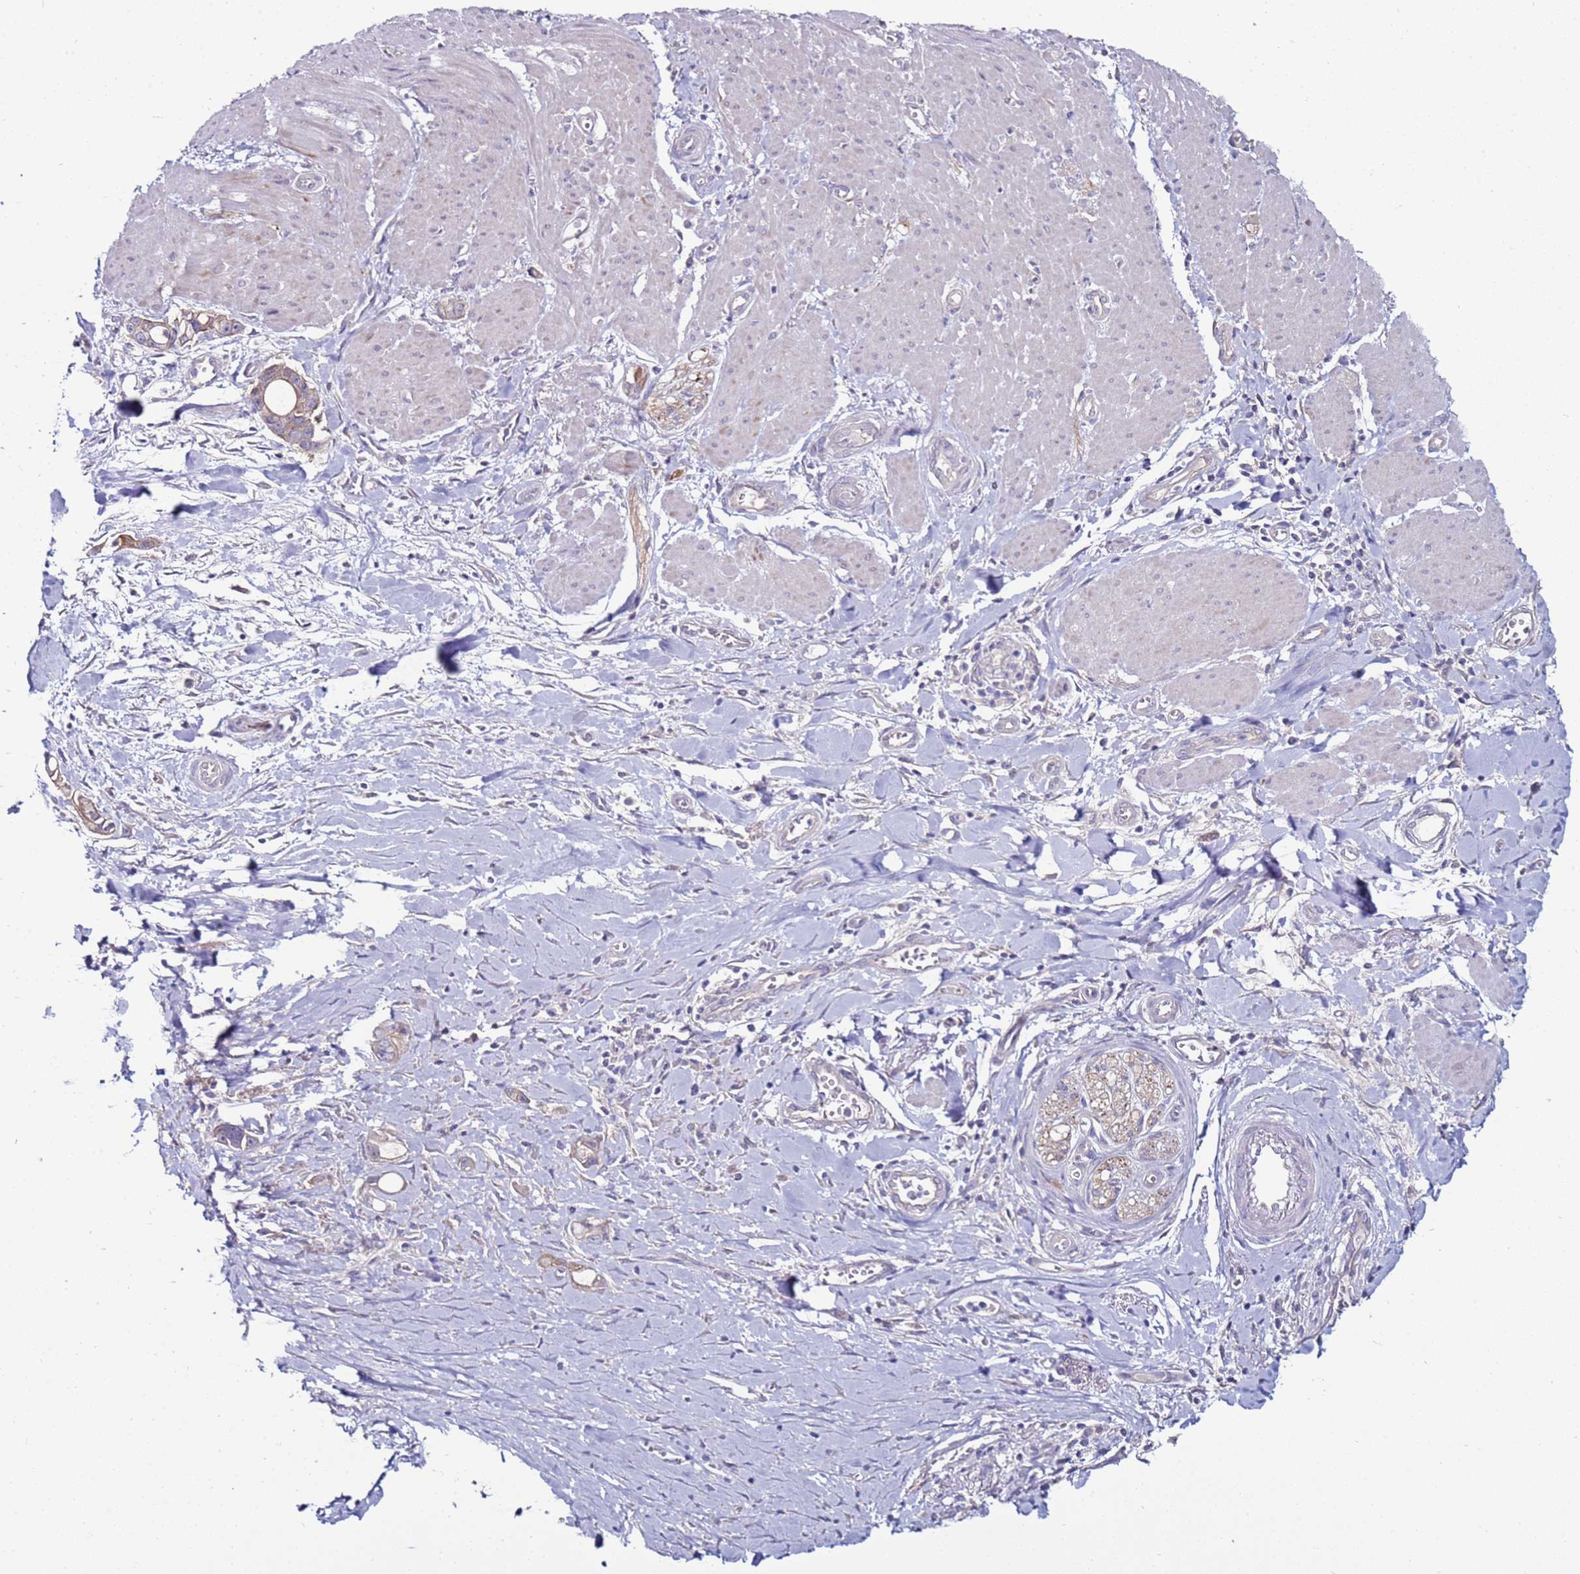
{"staining": {"intensity": "moderate", "quantity": "<25%", "location": "cytoplasmic/membranous"}, "tissue": "pancreatic cancer", "cell_type": "Tumor cells", "image_type": "cancer", "snomed": [{"axis": "morphology", "description": "Adenocarcinoma, NOS"}, {"axis": "topography", "description": "Pancreas"}], "caption": "Immunohistochemistry (IHC) photomicrograph of neoplastic tissue: human adenocarcinoma (pancreatic) stained using immunohistochemistry displays low levels of moderate protein expression localized specifically in the cytoplasmic/membranous of tumor cells, appearing as a cytoplasmic/membranous brown color.", "gene": "GPN3", "patient": {"sex": "male", "age": 68}}